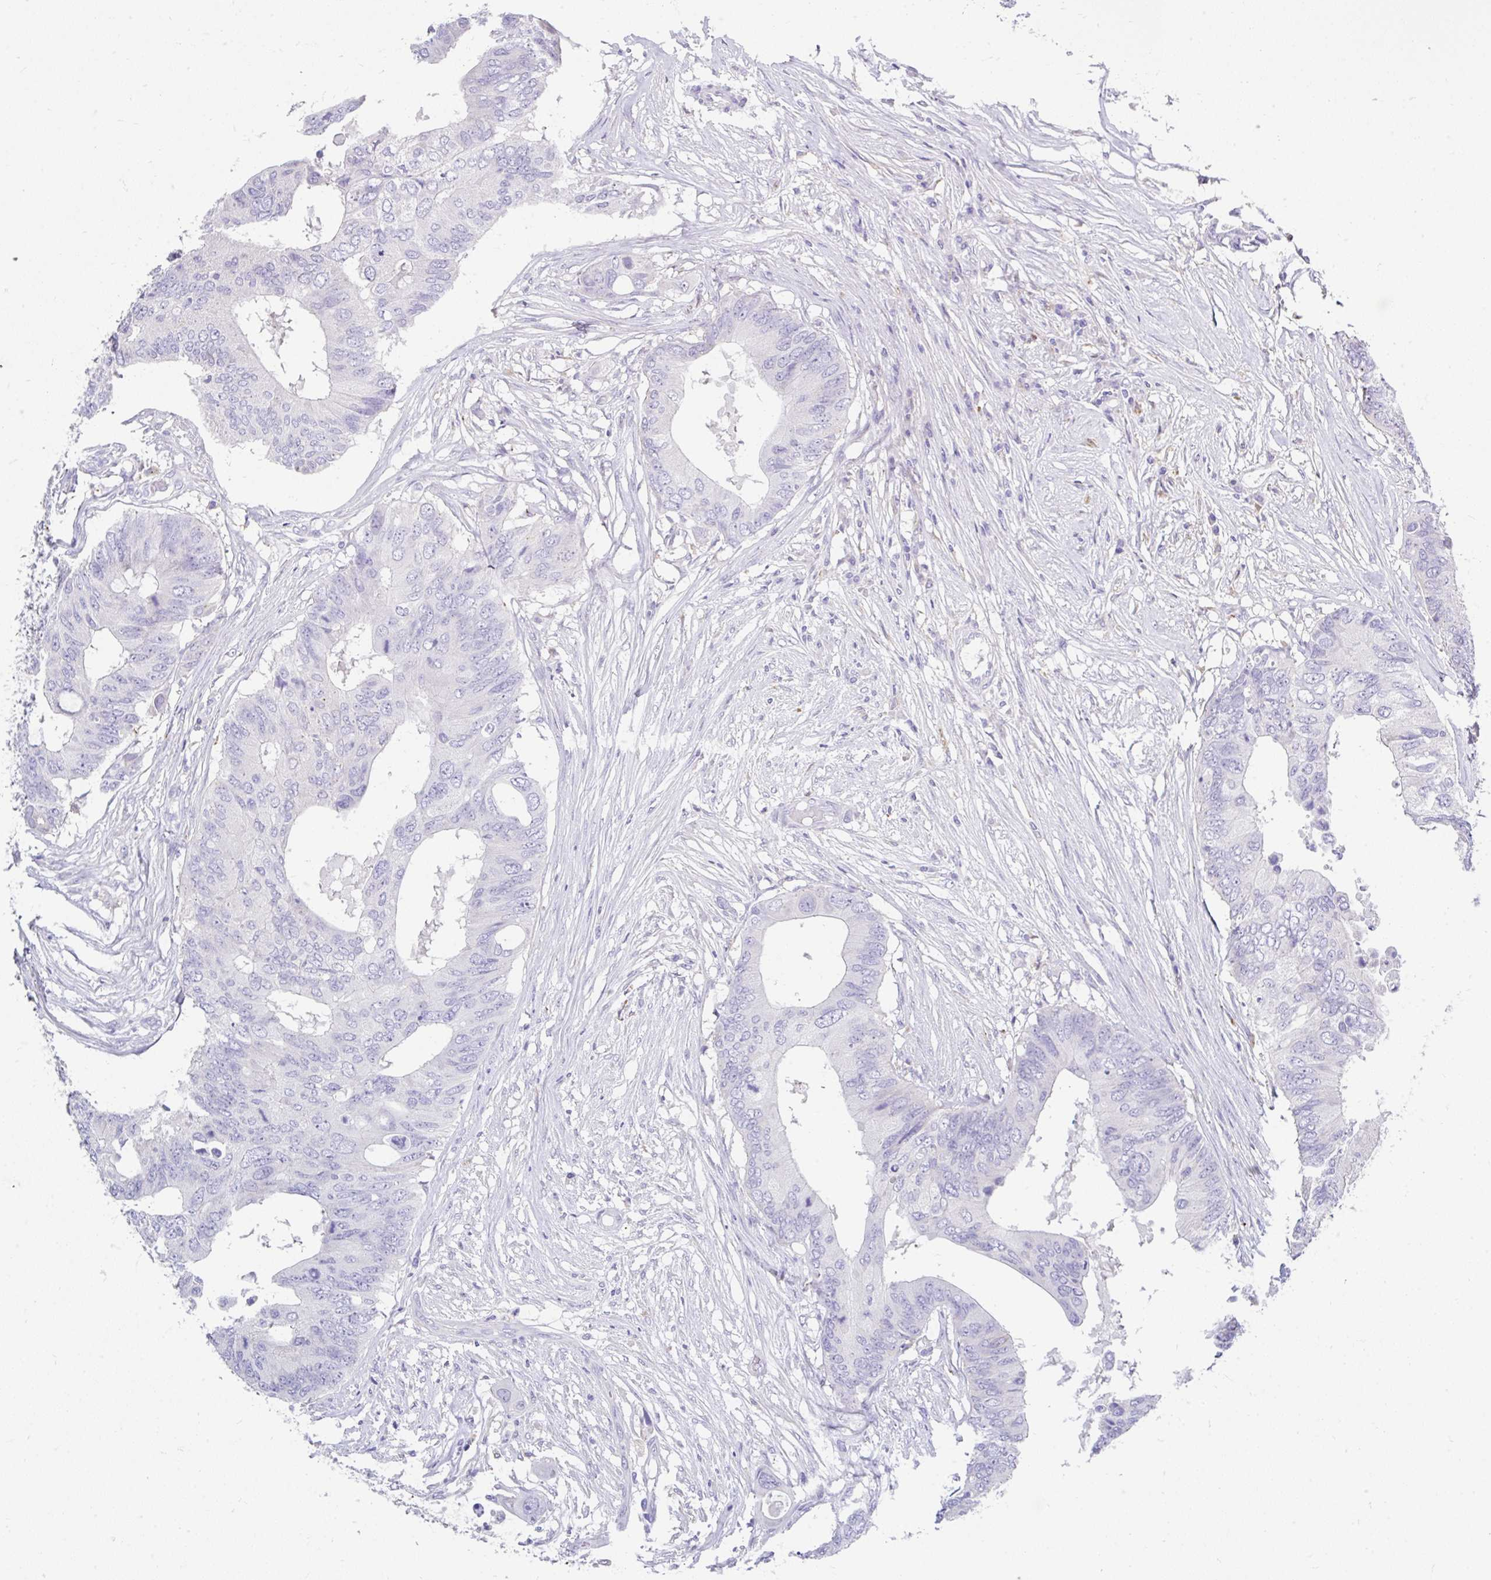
{"staining": {"intensity": "negative", "quantity": "none", "location": "none"}, "tissue": "colorectal cancer", "cell_type": "Tumor cells", "image_type": "cancer", "snomed": [{"axis": "morphology", "description": "Adenocarcinoma, NOS"}, {"axis": "topography", "description": "Colon"}], "caption": "The immunohistochemistry (IHC) micrograph has no significant positivity in tumor cells of adenocarcinoma (colorectal) tissue.", "gene": "ZNF33A", "patient": {"sex": "male", "age": 71}}